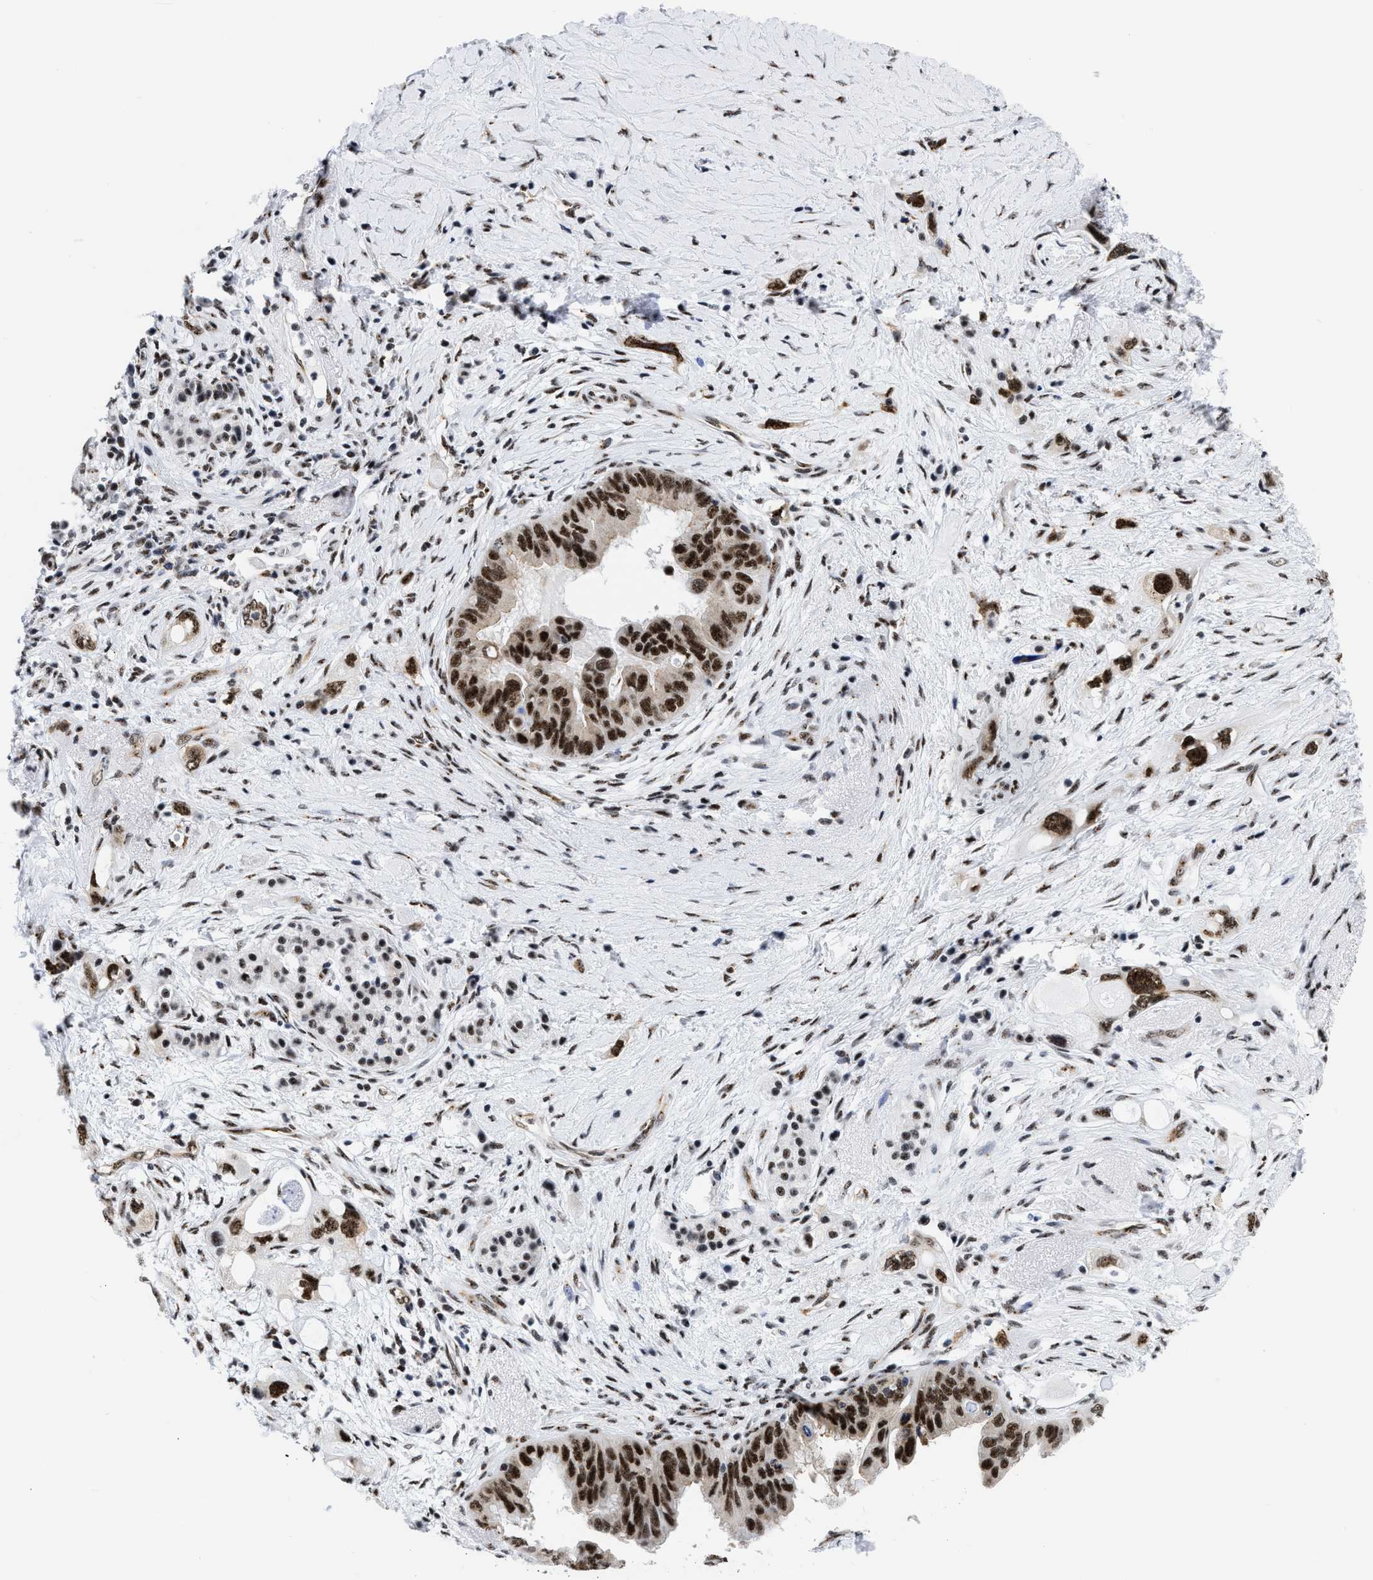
{"staining": {"intensity": "strong", "quantity": "25%-75%", "location": "nuclear"}, "tissue": "pancreatic cancer", "cell_type": "Tumor cells", "image_type": "cancer", "snomed": [{"axis": "morphology", "description": "Adenocarcinoma, NOS"}, {"axis": "topography", "description": "Pancreas"}], "caption": "Immunohistochemical staining of pancreatic adenocarcinoma shows high levels of strong nuclear staining in about 25%-75% of tumor cells. (IHC, brightfield microscopy, high magnification).", "gene": "RBM8A", "patient": {"sex": "female", "age": 56}}